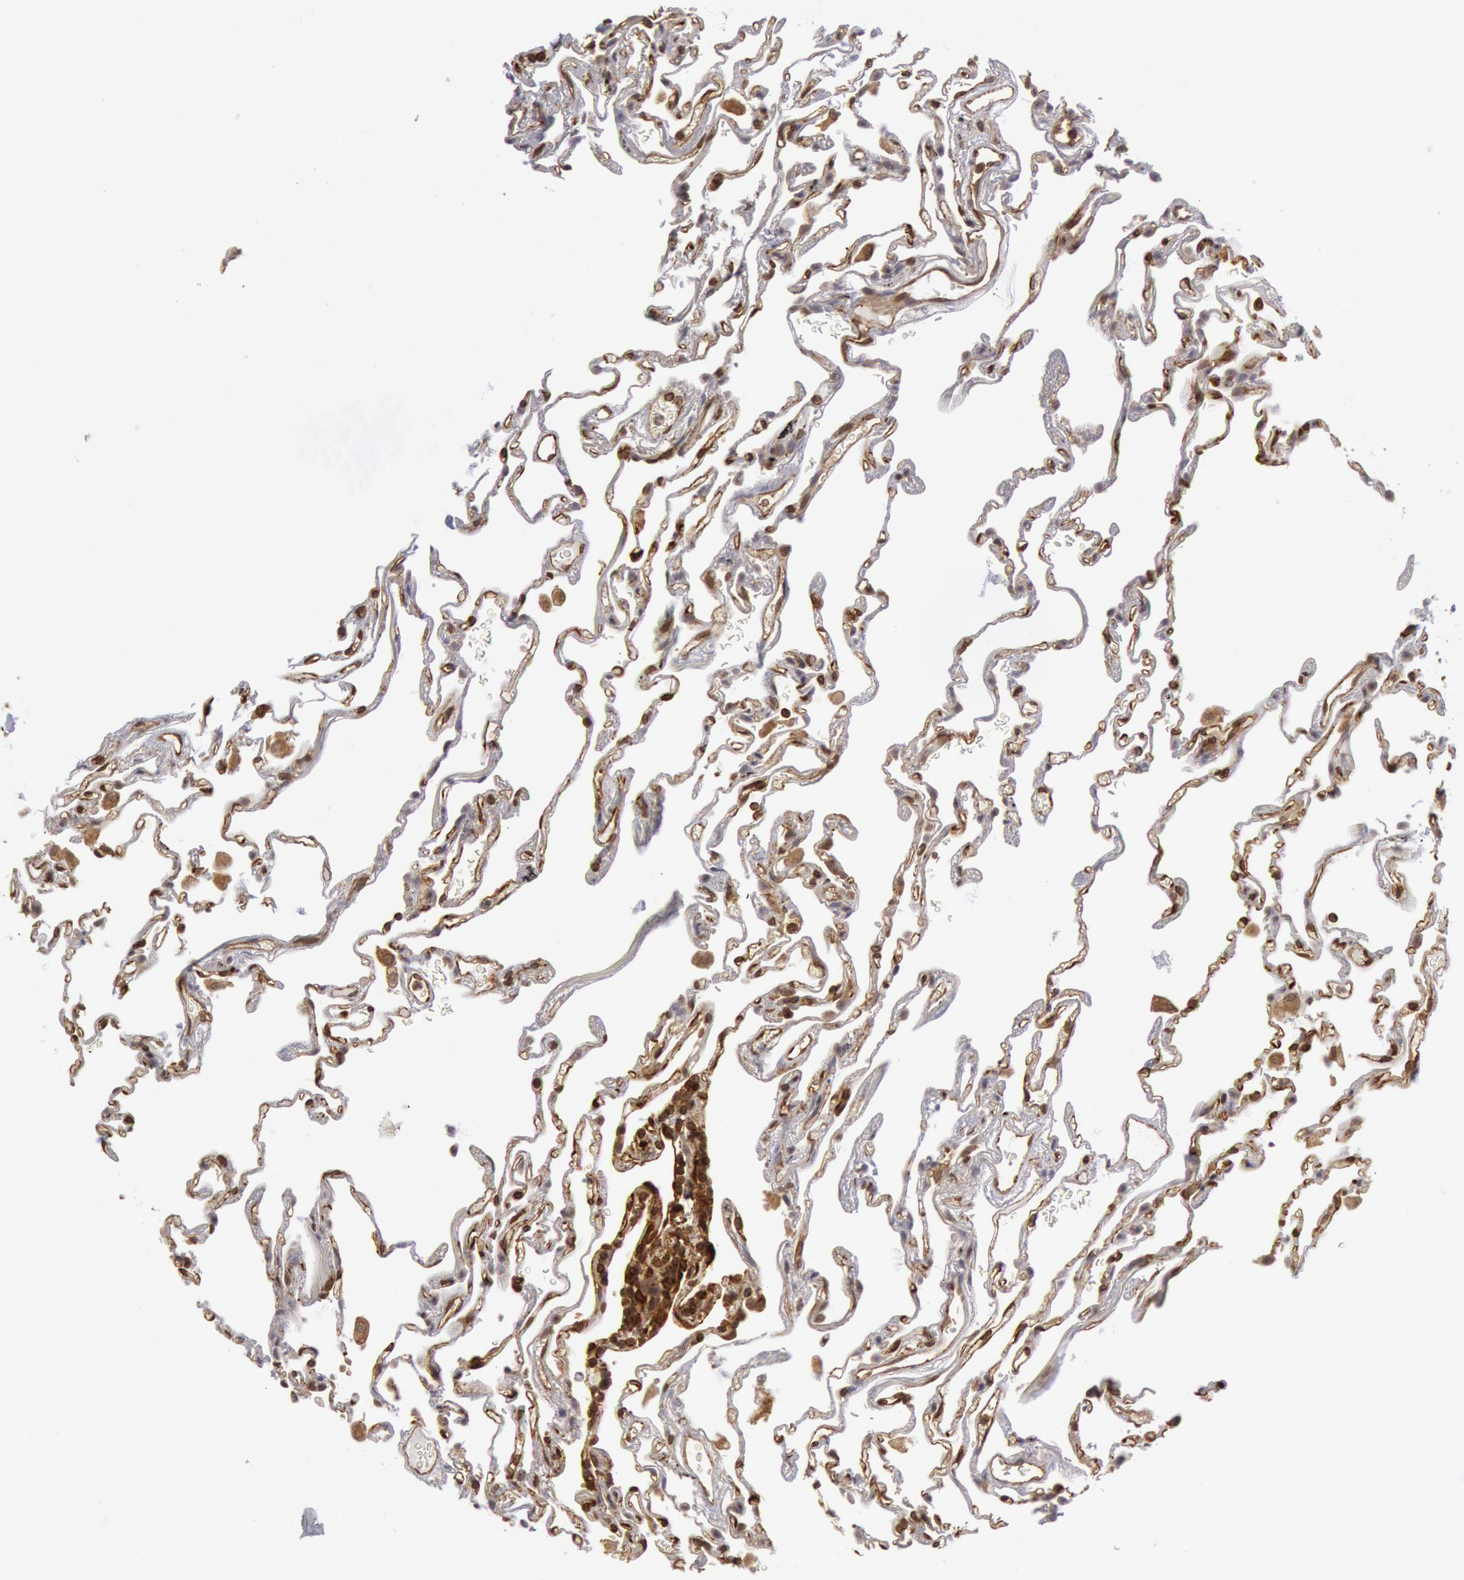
{"staining": {"intensity": "moderate", "quantity": ">75%", "location": "cytoplasmic/membranous"}, "tissue": "lung", "cell_type": "Alveolar cells", "image_type": "normal", "snomed": [{"axis": "morphology", "description": "Normal tissue, NOS"}, {"axis": "morphology", "description": "Inflammation, NOS"}, {"axis": "topography", "description": "Lung"}], "caption": "Protein expression analysis of normal human lung reveals moderate cytoplasmic/membranous positivity in about >75% of alveolar cells. The staining was performed using DAB to visualize the protein expression in brown, while the nuclei were stained in blue with hematoxylin (Magnification: 20x).", "gene": "ENSG00000250264", "patient": {"sex": "male", "age": 69}}